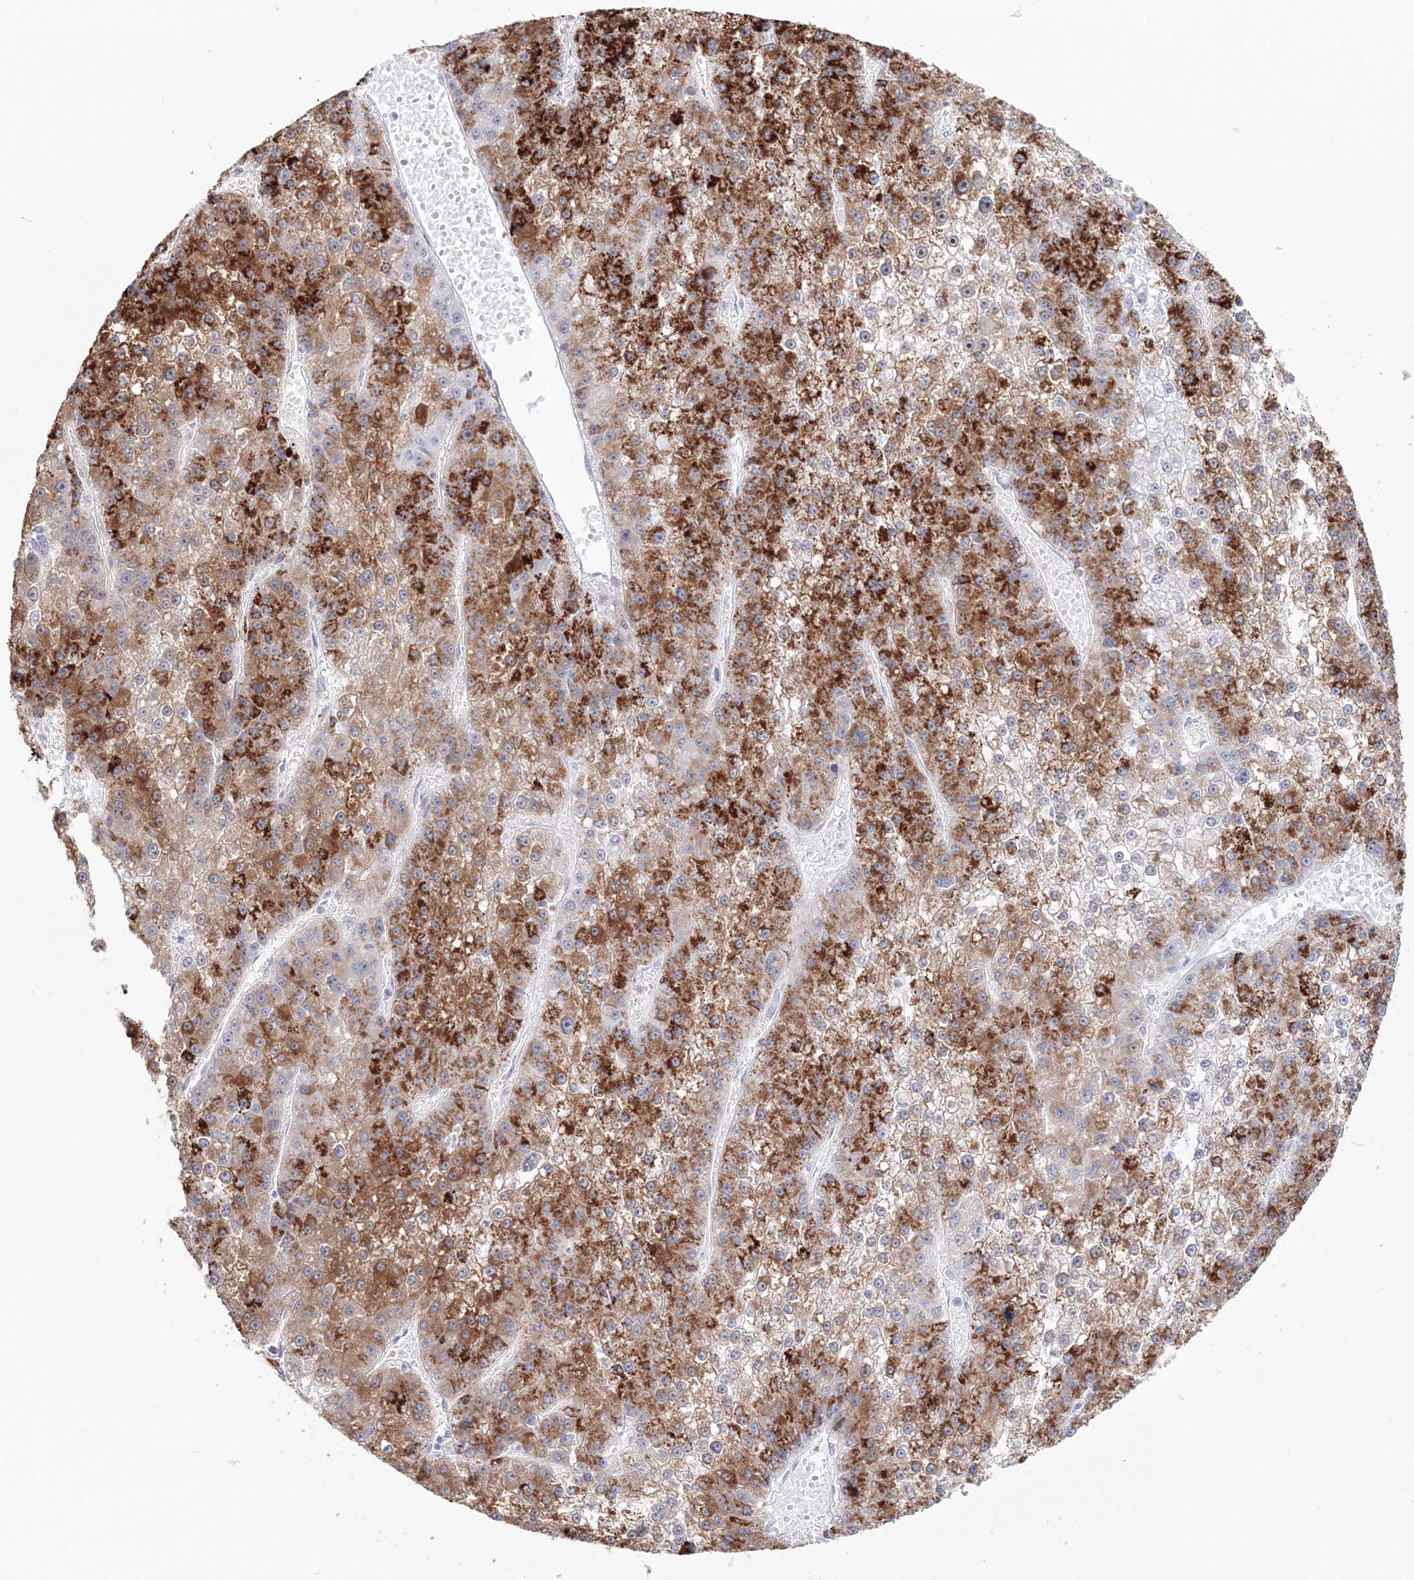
{"staining": {"intensity": "strong", "quantity": ">75%", "location": "cytoplasmic/membranous"}, "tissue": "liver cancer", "cell_type": "Tumor cells", "image_type": "cancer", "snomed": [{"axis": "morphology", "description": "Carcinoma, Hepatocellular, NOS"}, {"axis": "topography", "description": "Liver"}], "caption": "The immunohistochemical stain shows strong cytoplasmic/membranous positivity in tumor cells of liver cancer (hepatocellular carcinoma) tissue.", "gene": "VSIG1", "patient": {"sex": "female", "age": 73}}